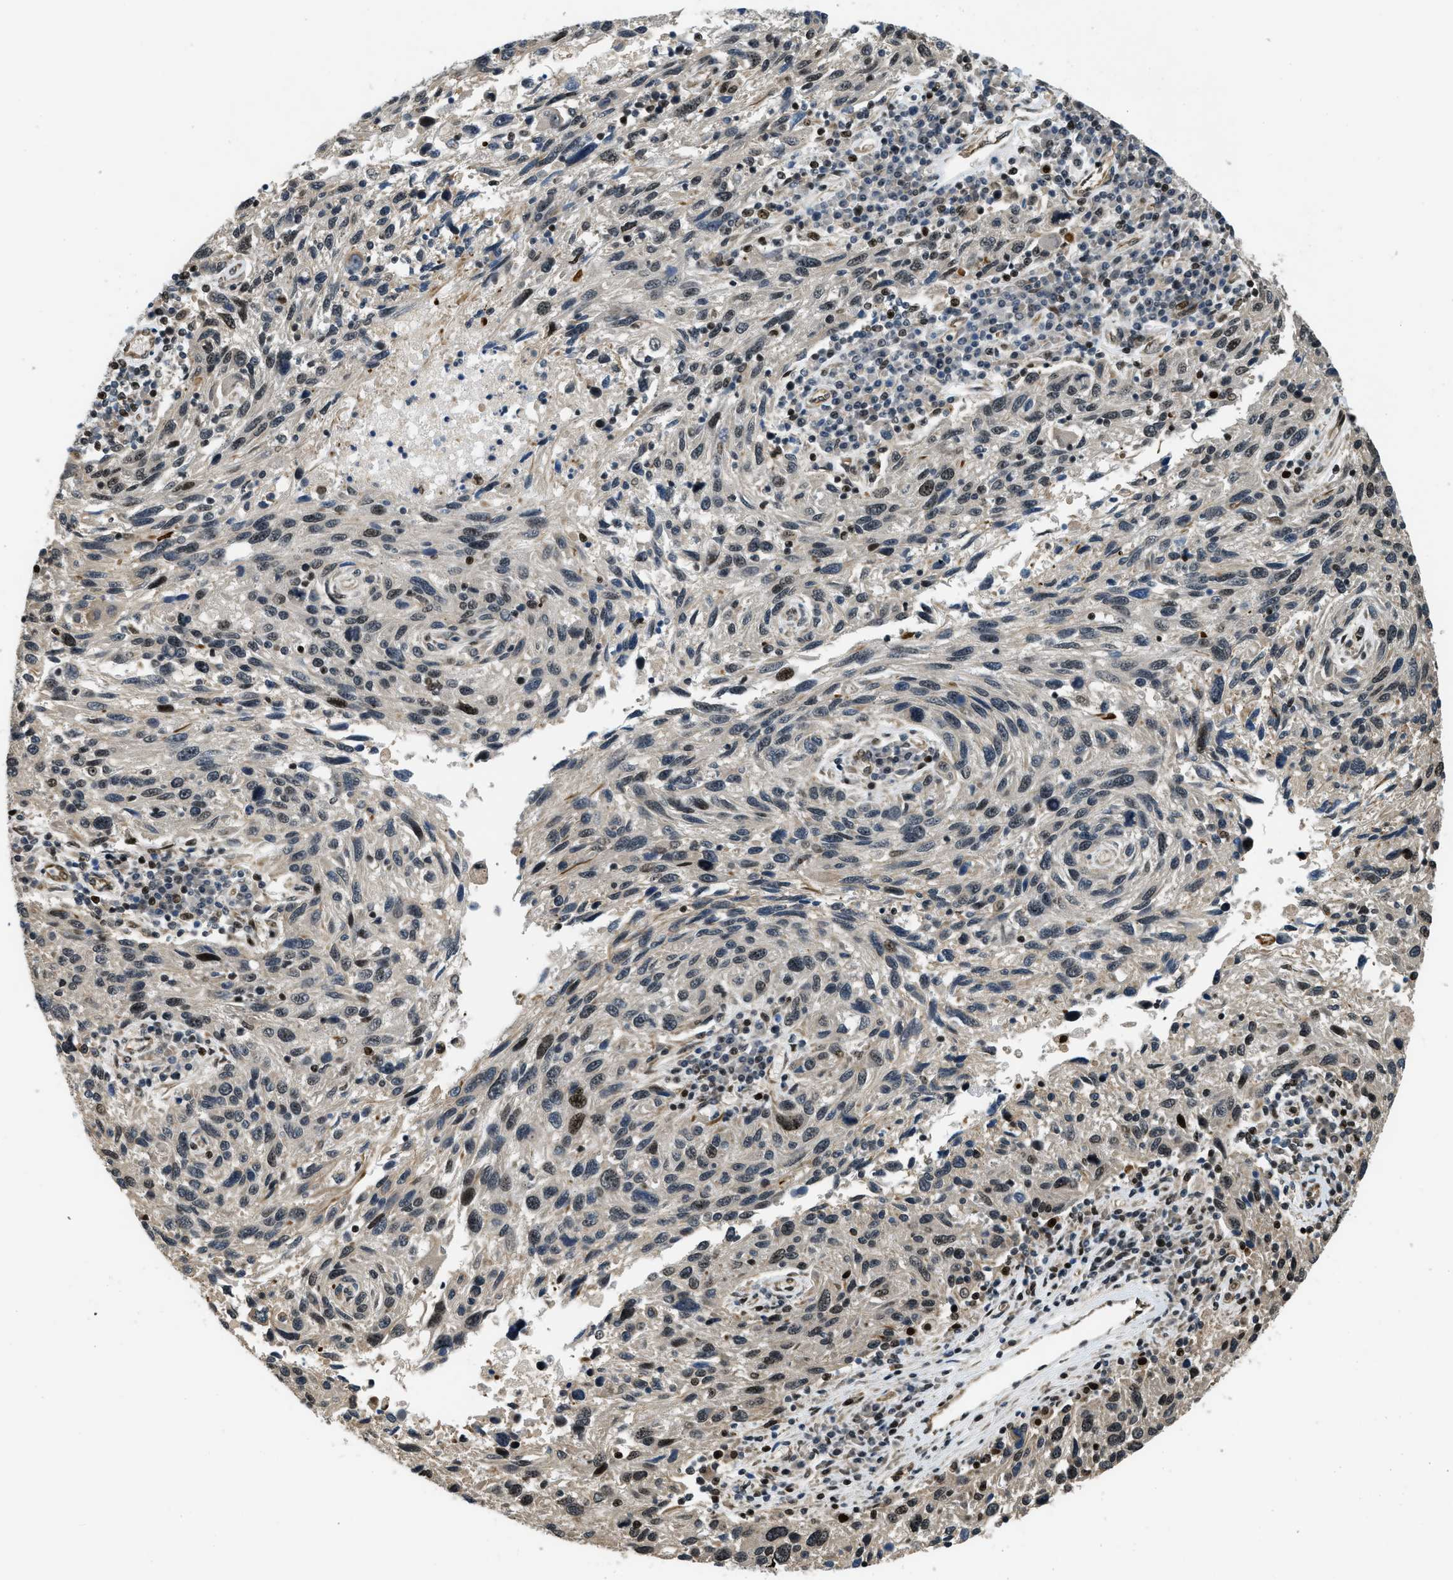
{"staining": {"intensity": "moderate", "quantity": "<25%", "location": "nuclear"}, "tissue": "melanoma", "cell_type": "Tumor cells", "image_type": "cancer", "snomed": [{"axis": "morphology", "description": "Malignant melanoma, NOS"}, {"axis": "topography", "description": "Skin"}], "caption": "The micrograph exhibits immunohistochemical staining of melanoma. There is moderate nuclear positivity is identified in about <25% of tumor cells.", "gene": "LTA4H", "patient": {"sex": "male", "age": 53}}